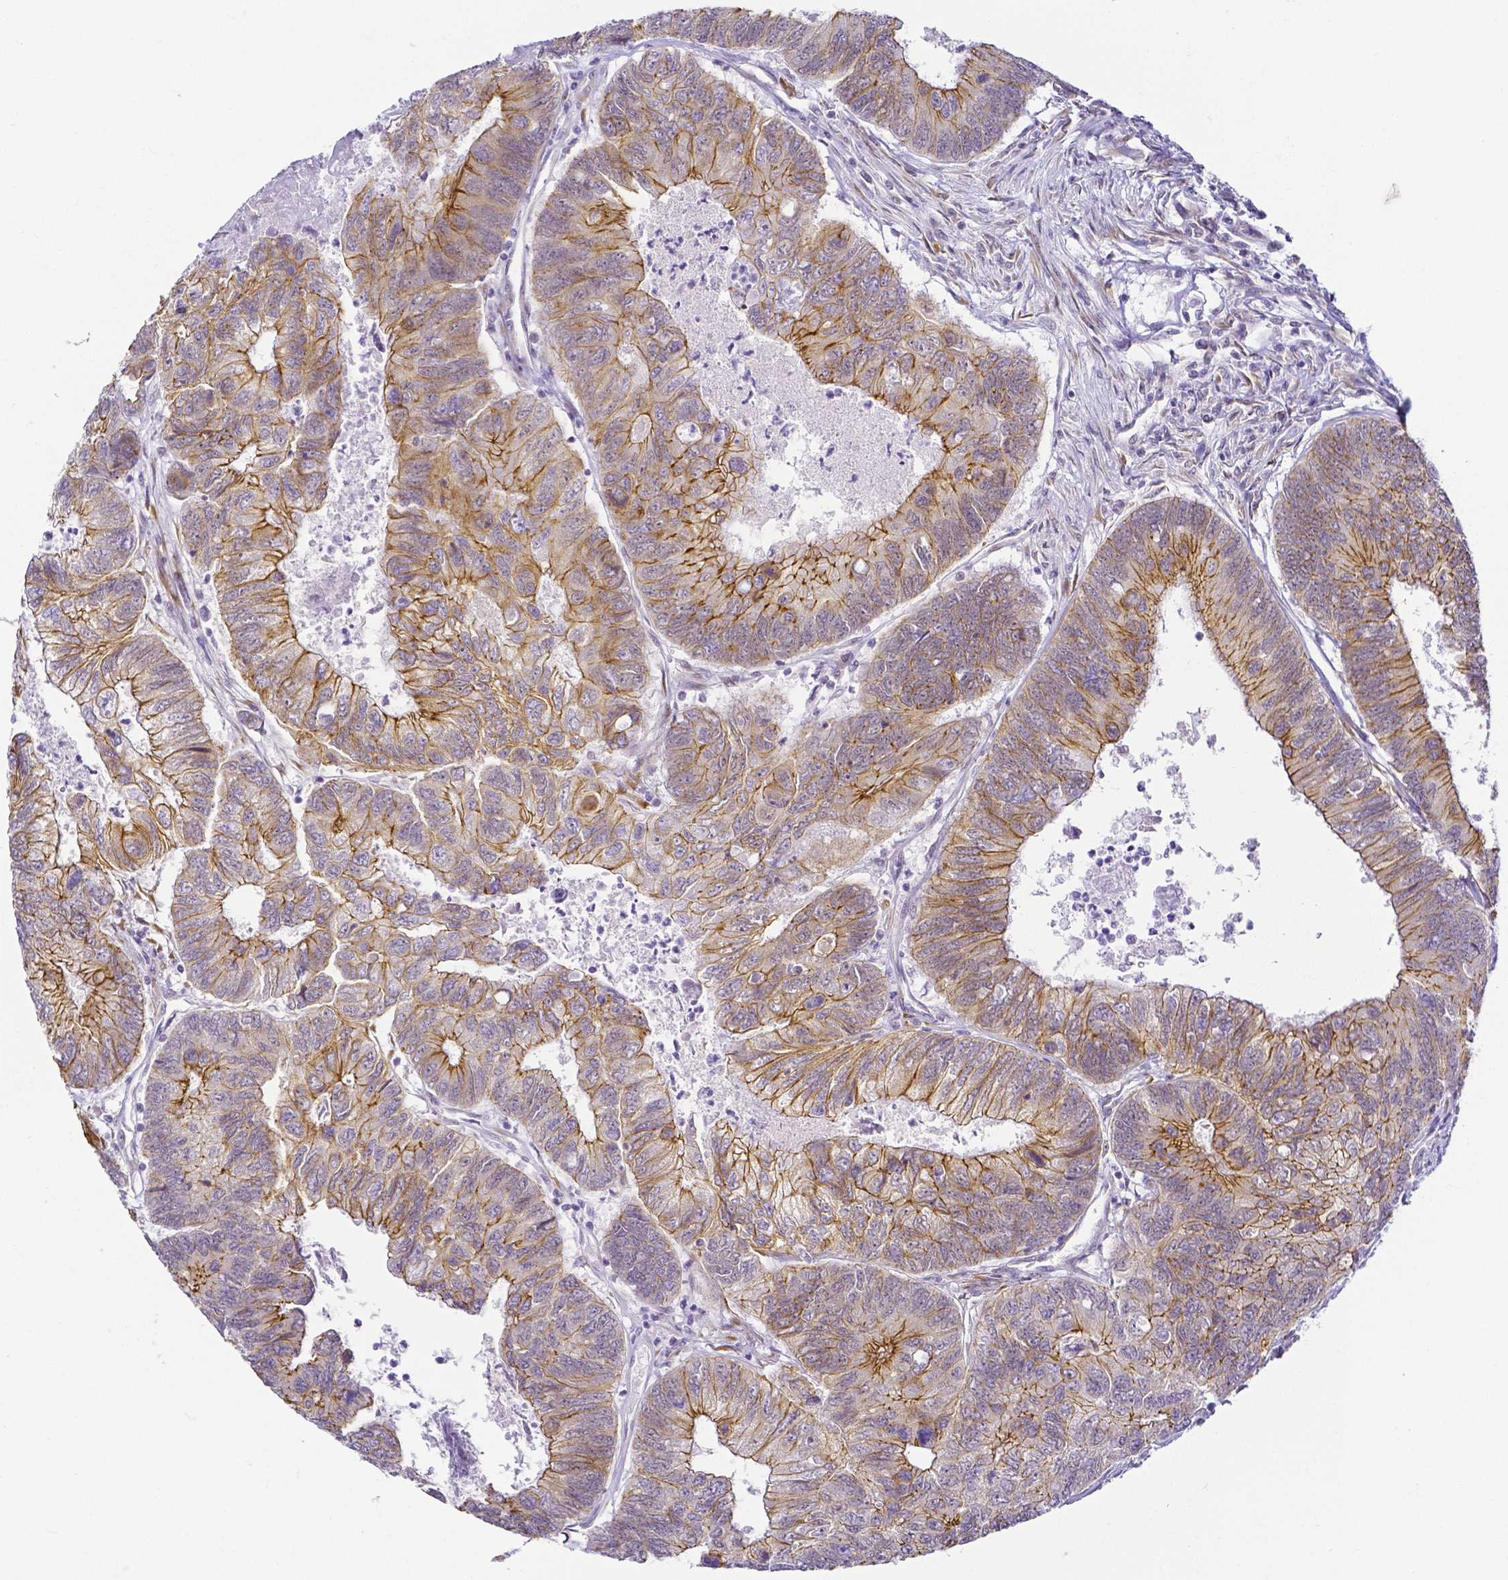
{"staining": {"intensity": "moderate", "quantity": "25%-75%", "location": "cytoplasmic/membranous"}, "tissue": "colorectal cancer", "cell_type": "Tumor cells", "image_type": "cancer", "snomed": [{"axis": "morphology", "description": "Adenocarcinoma, NOS"}, {"axis": "topography", "description": "Colon"}], "caption": "Protein staining by immunohistochemistry demonstrates moderate cytoplasmic/membranous staining in about 25%-75% of tumor cells in colorectal adenocarcinoma.", "gene": "FAM83G", "patient": {"sex": "female", "age": 67}}